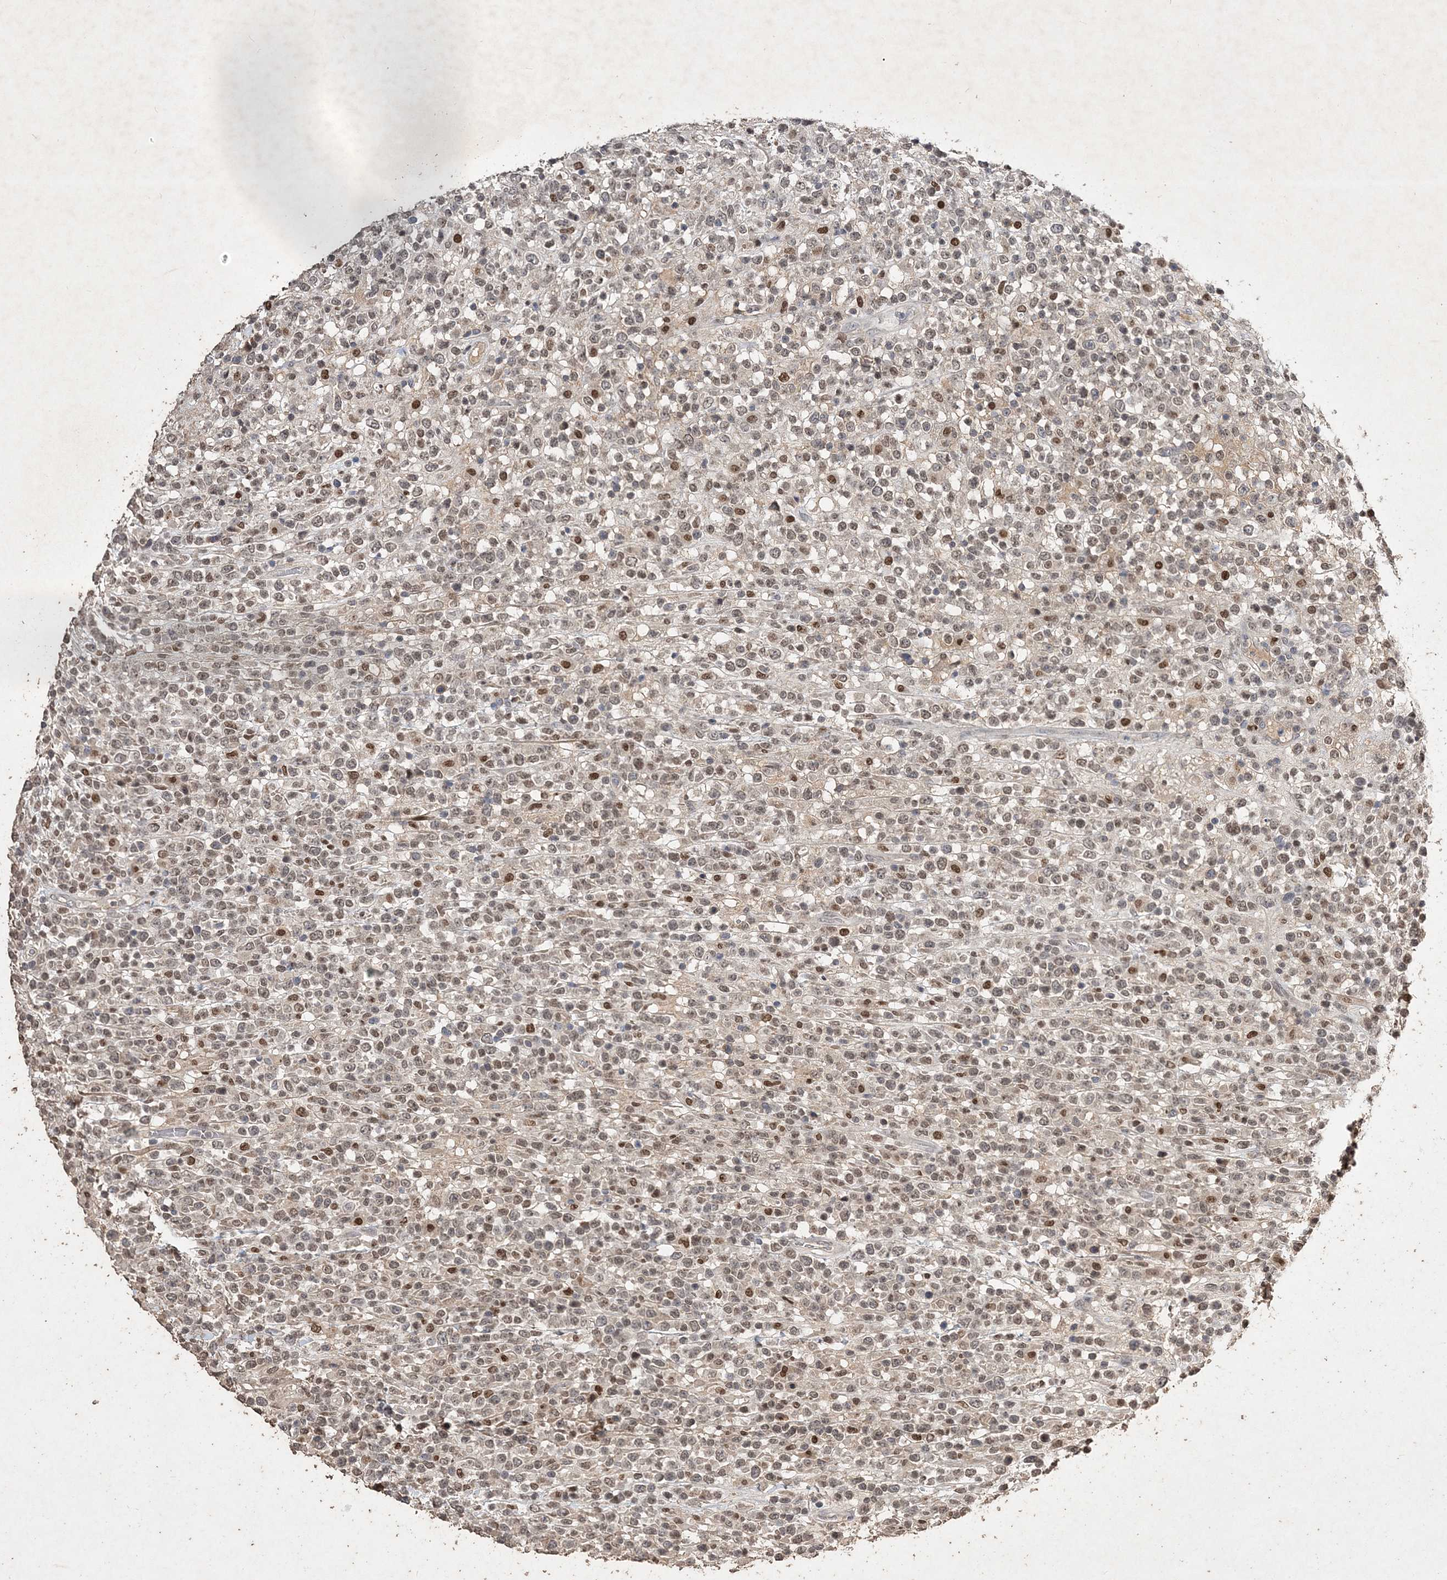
{"staining": {"intensity": "moderate", "quantity": "25%-75%", "location": "nuclear"}, "tissue": "lymphoma", "cell_type": "Tumor cells", "image_type": "cancer", "snomed": [{"axis": "morphology", "description": "Malignant lymphoma, non-Hodgkin's type, High grade"}, {"axis": "topography", "description": "Colon"}], "caption": "Malignant lymphoma, non-Hodgkin's type (high-grade) stained for a protein (brown) displays moderate nuclear positive positivity in approximately 25%-75% of tumor cells.", "gene": "C3orf38", "patient": {"sex": "female", "age": 53}}